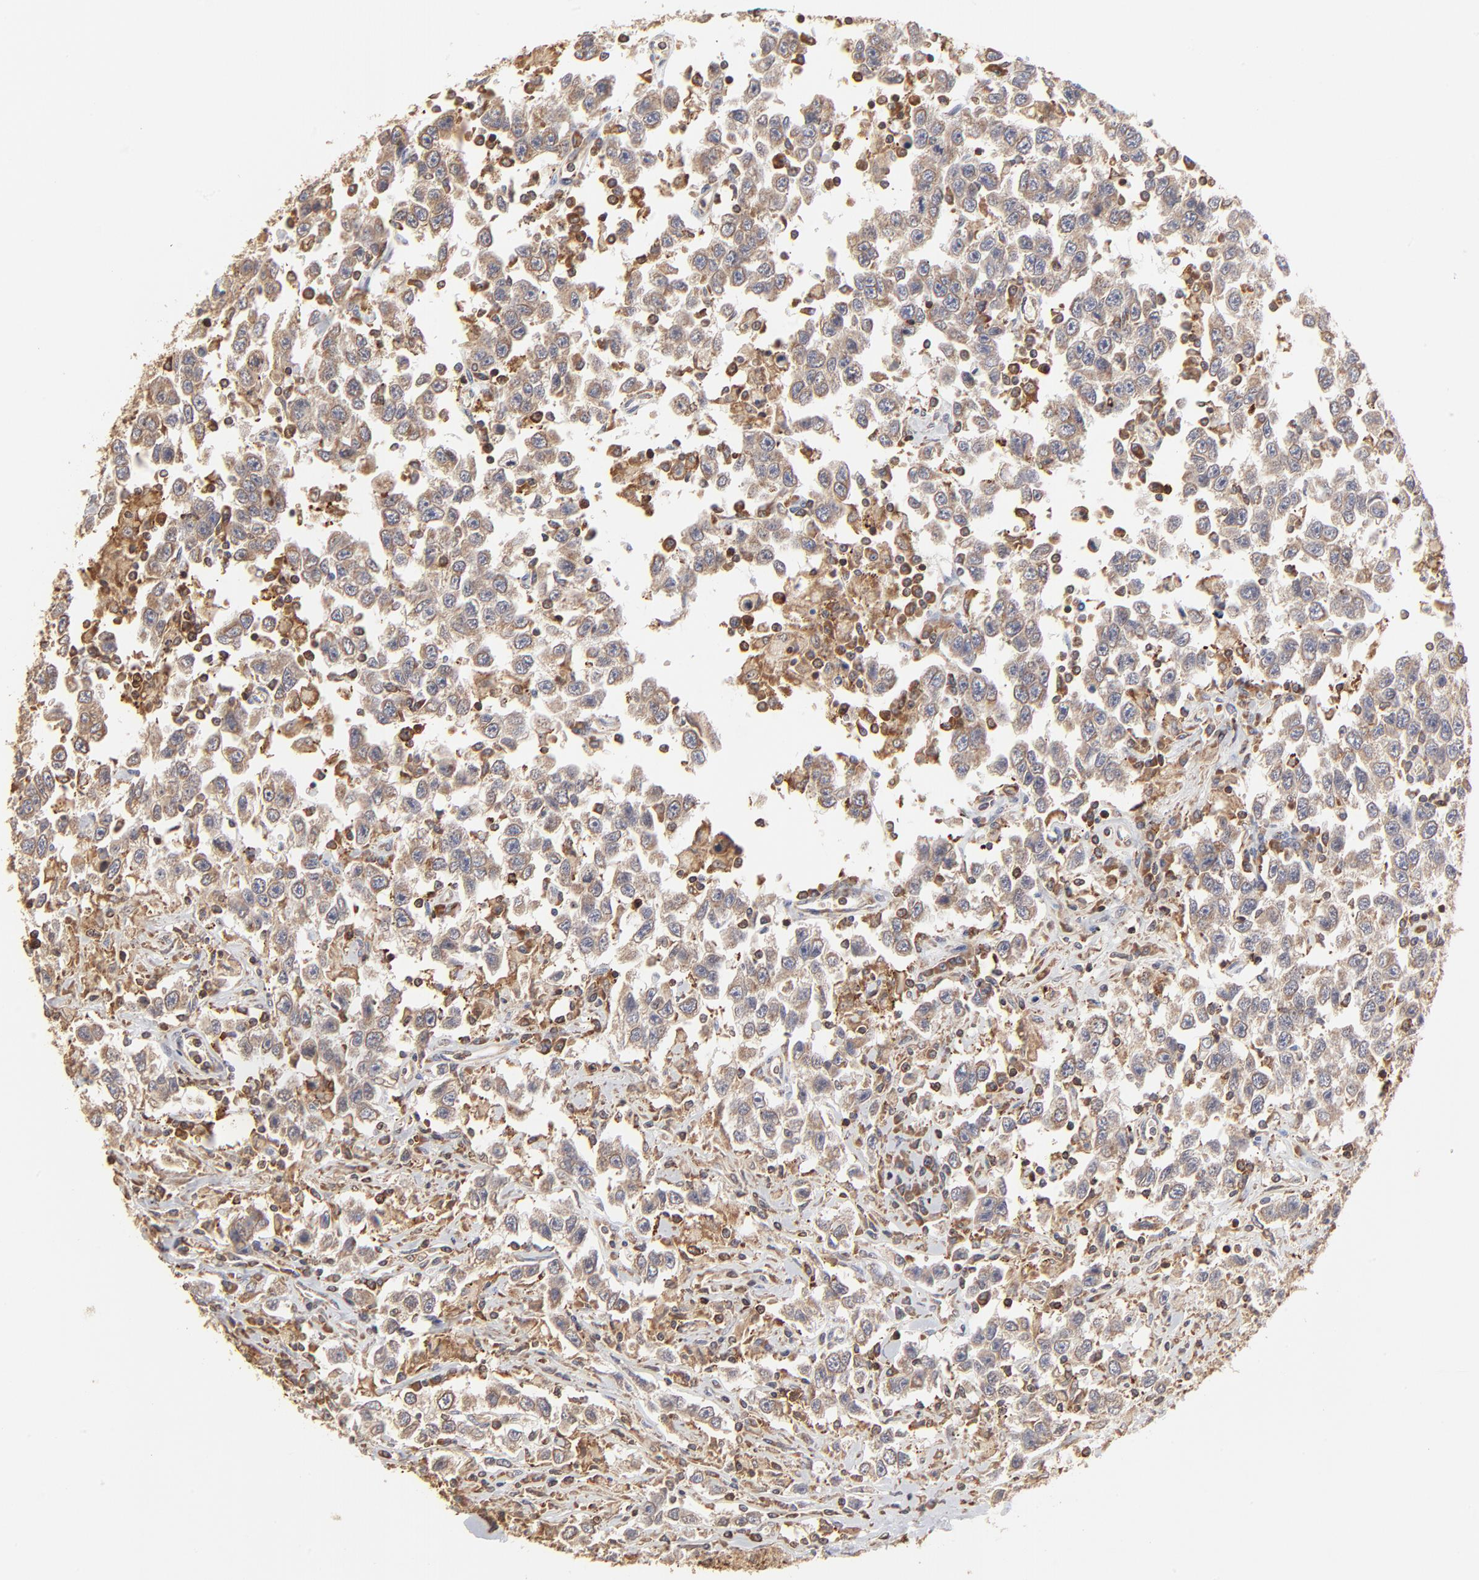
{"staining": {"intensity": "moderate", "quantity": "25%-75%", "location": "cytoplasmic/membranous"}, "tissue": "testis cancer", "cell_type": "Tumor cells", "image_type": "cancer", "snomed": [{"axis": "morphology", "description": "Seminoma, NOS"}, {"axis": "topography", "description": "Testis"}], "caption": "Approximately 25%-75% of tumor cells in human testis cancer show moderate cytoplasmic/membranous protein positivity as visualized by brown immunohistochemical staining.", "gene": "RNF213", "patient": {"sex": "male", "age": 41}}